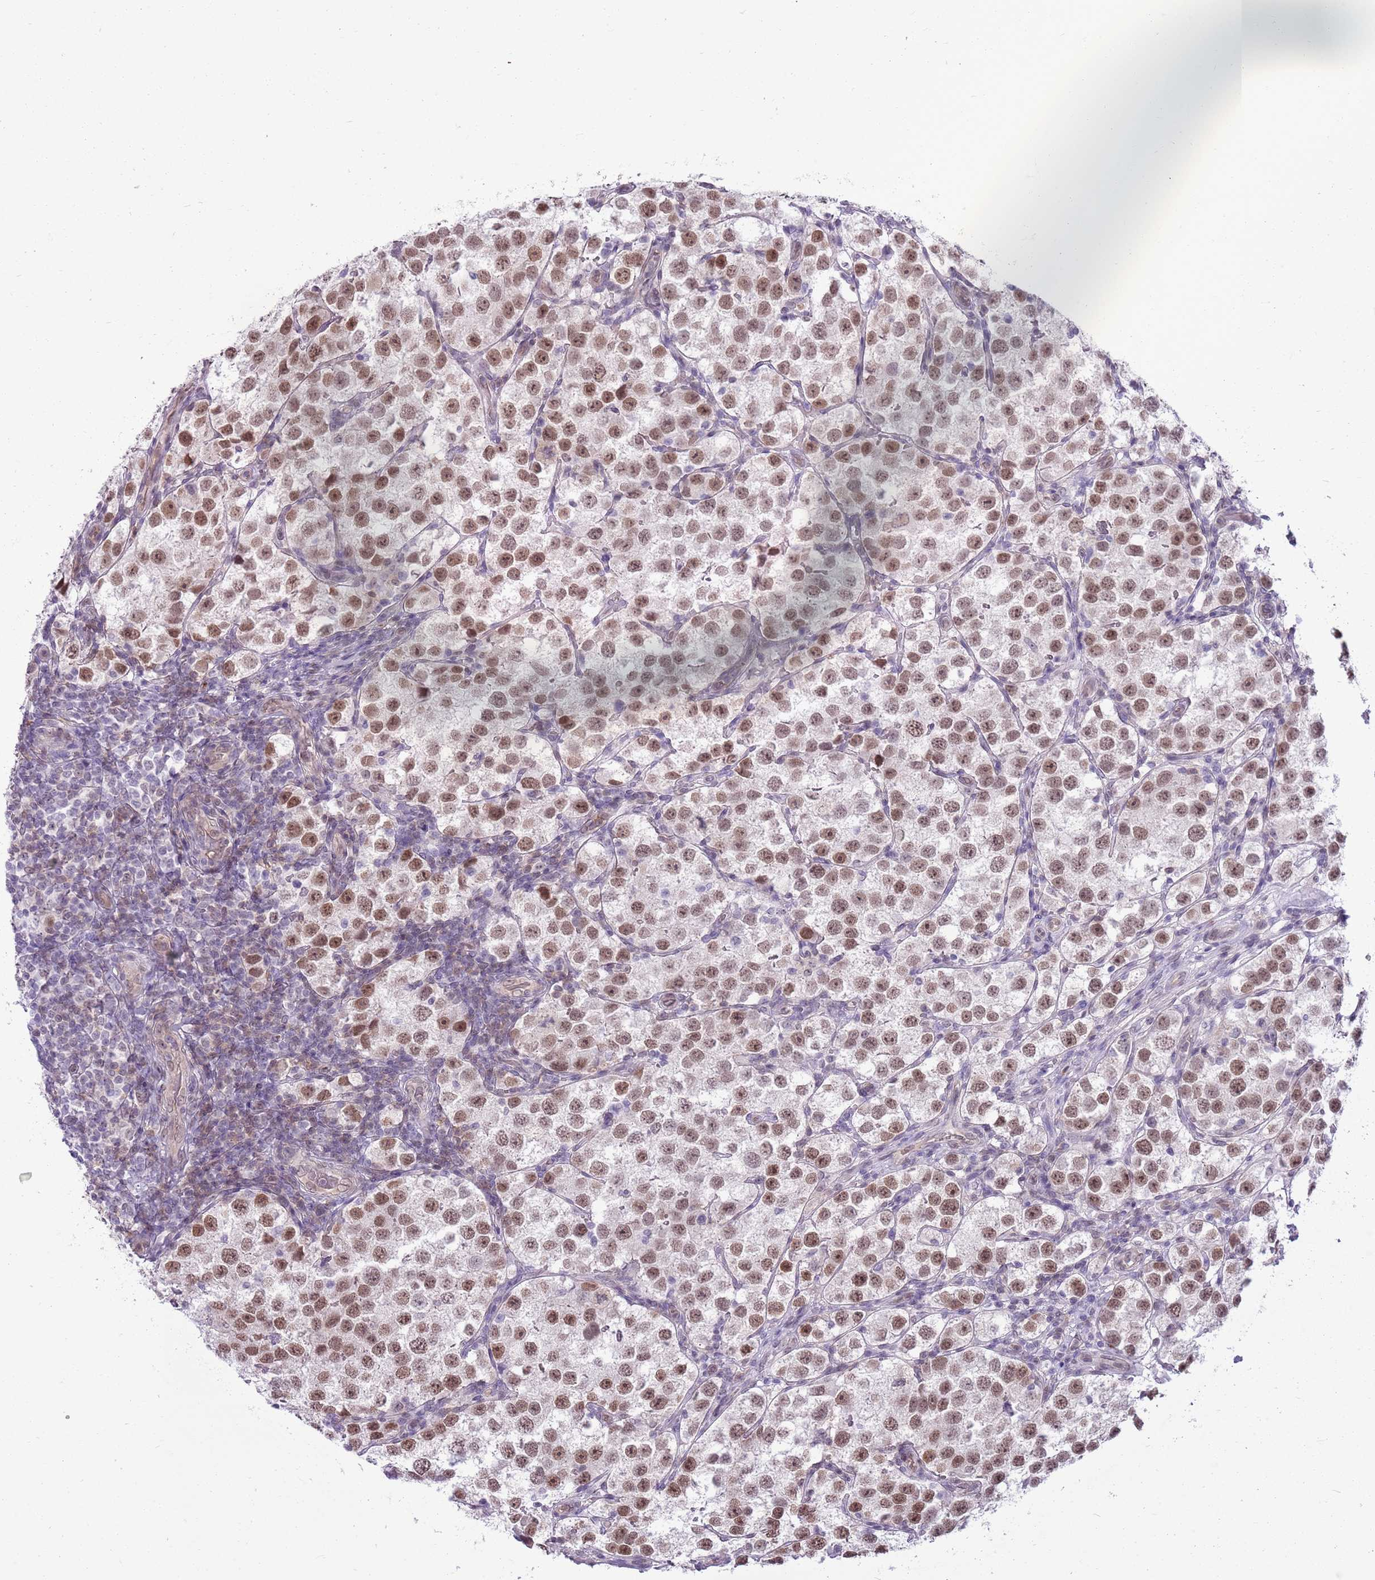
{"staining": {"intensity": "moderate", "quantity": "25%-75%", "location": "nuclear"}, "tissue": "testis cancer", "cell_type": "Tumor cells", "image_type": "cancer", "snomed": [{"axis": "morphology", "description": "Seminoma, NOS"}, {"axis": "topography", "description": "Testis"}], "caption": "Testis cancer (seminoma) tissue demonstrates moderate nuclear positivity in approximately 25%-75% of tumor cells", "gene": "DHX32", "patient": {"sex": "male", "age": 37}}